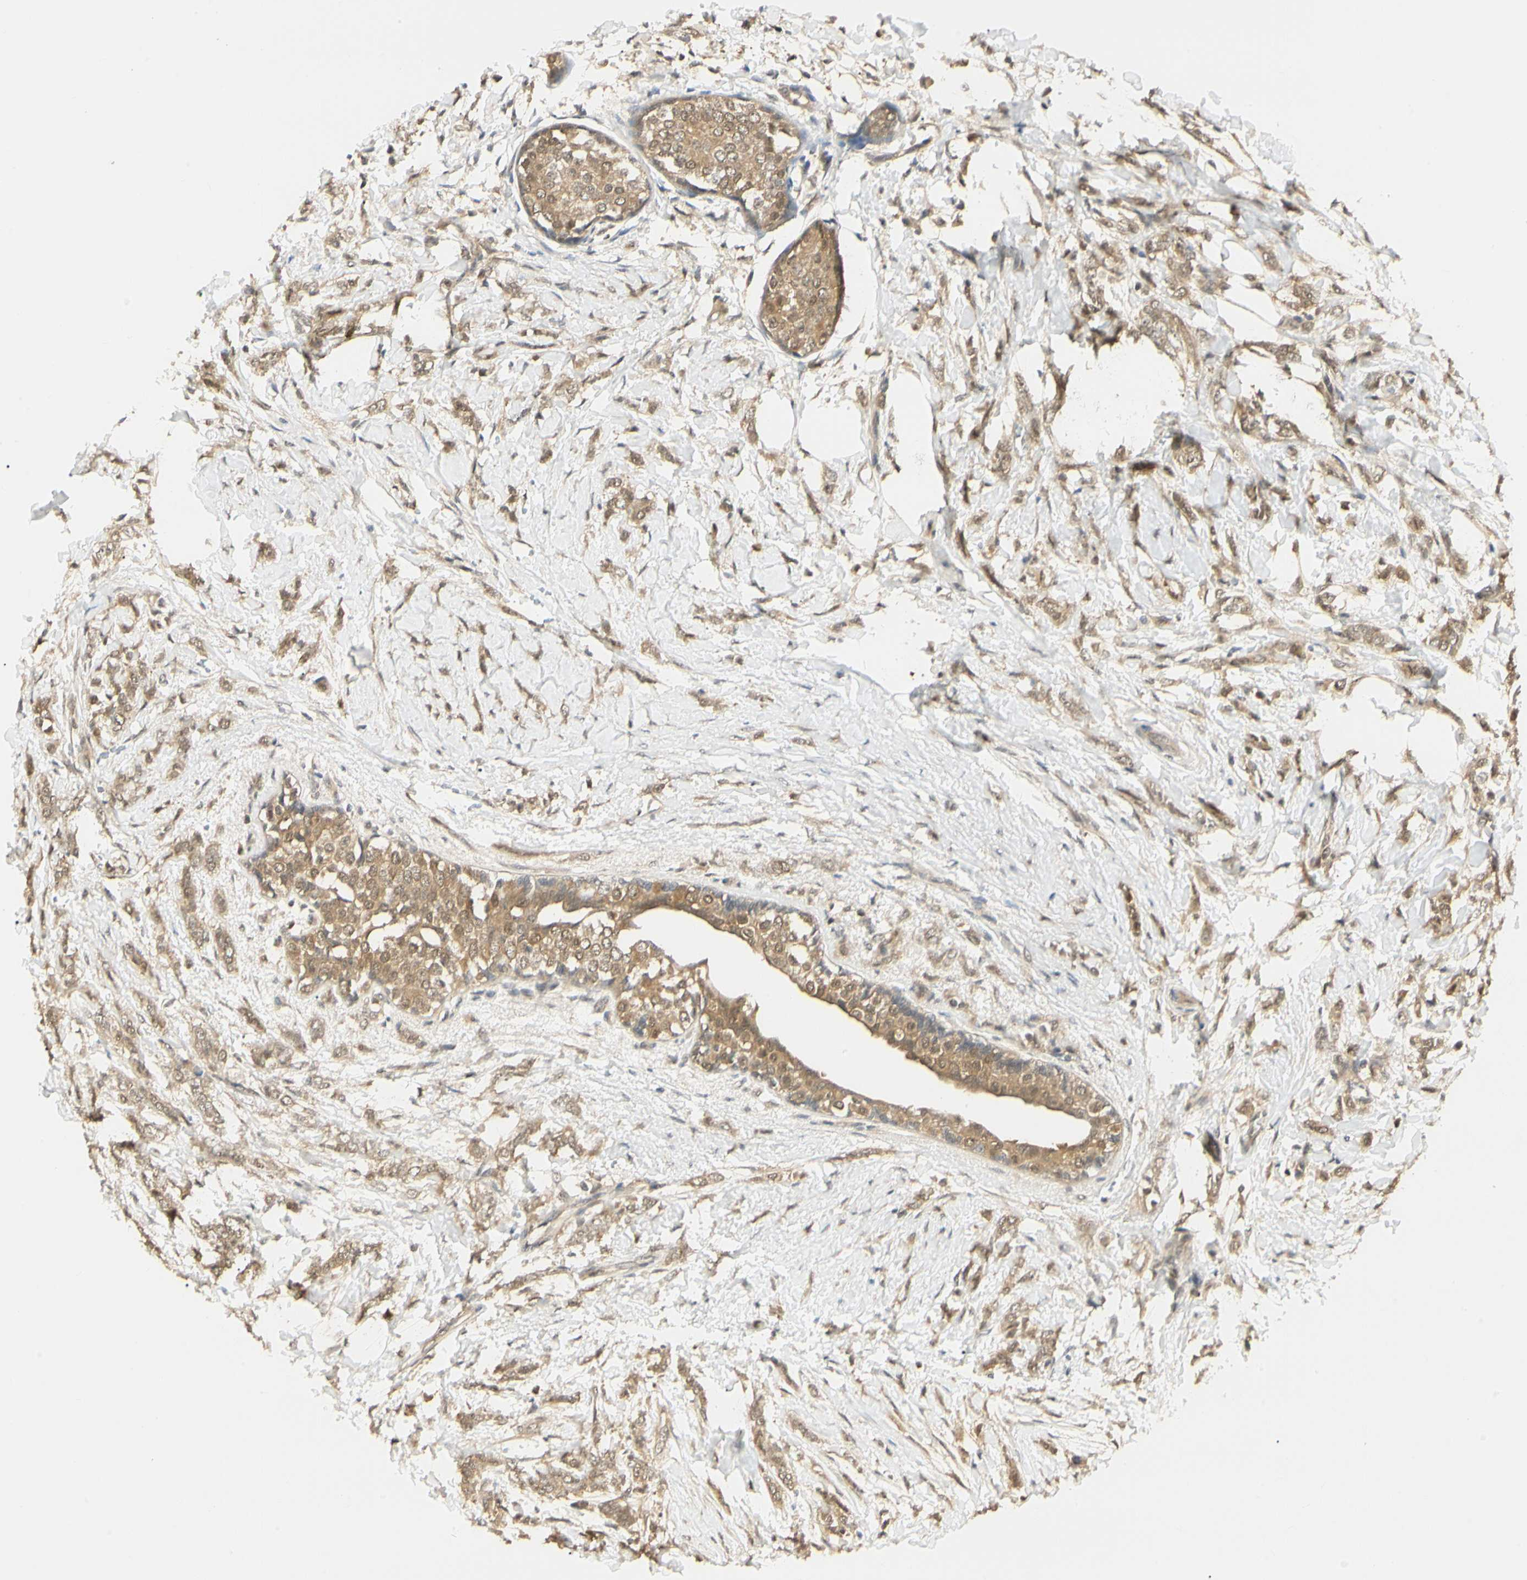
{"staining": {"intensity": "moderate", "quantity": ">75%", "location": "cytoplasmic/membranous,nuclear"}, "tissue": "breast cancer", "cell_type": "Tumor cells", "image_type": "cancer", "snomed": [{"axis": "morphology", "description": "Lobular carcinoma, in situ"}, {"axis": "morphology", "description": "Lobular carcinoma"}, {"axis": "topography", "description": "Breast"}], "caption": "An IHC photomicrograph of neoplastic tissue is shown. Protein staining in brown labels moderate cytoplasmic/membranous and nuclear positivity in breast cancer (lobular carcinoma) within tumor cells.", "gene": "UBE2Z", "patient": {"sex": "female", "age": 41}}